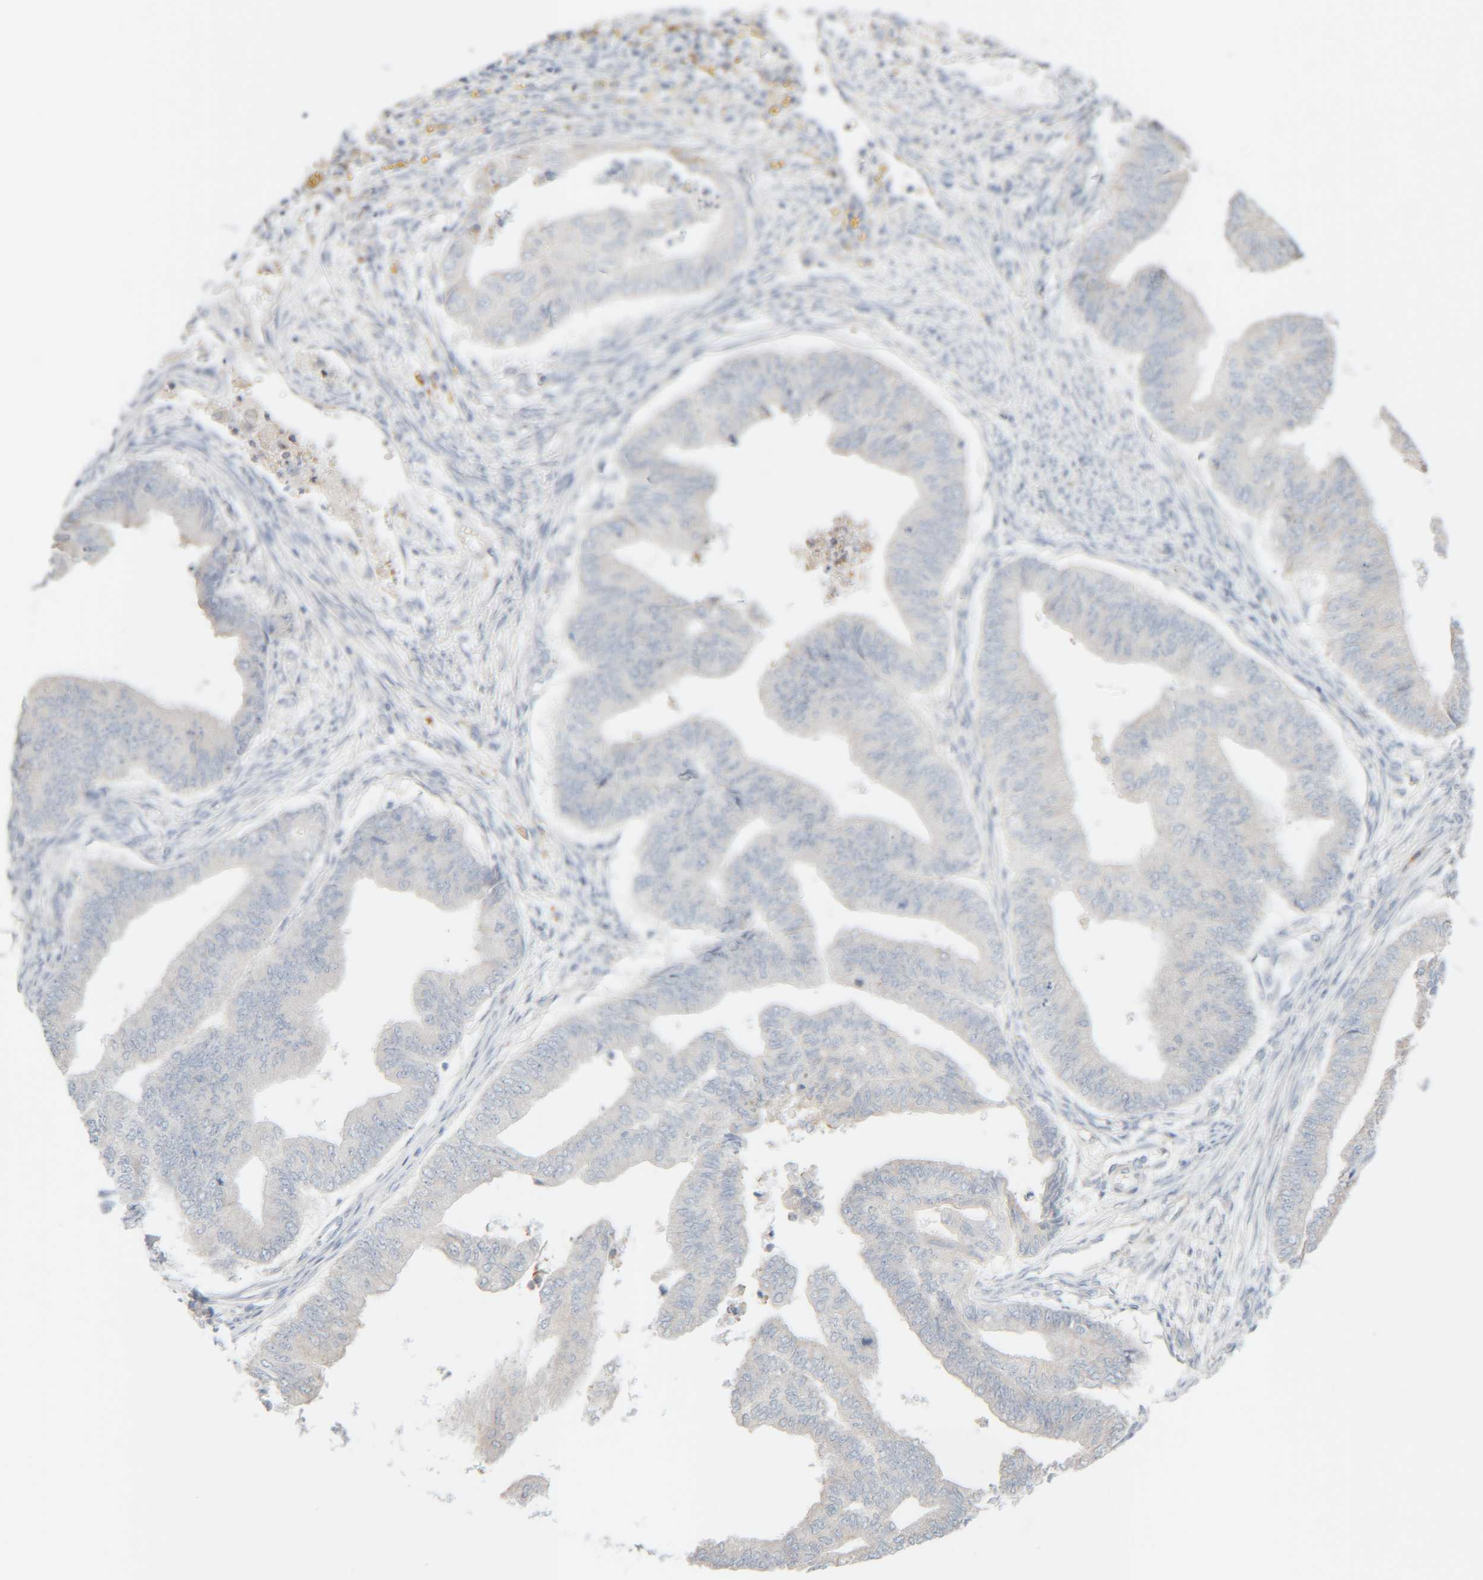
{"staining": {"intensity": "negative", "quantity": "none", "location": "none"}, "tissue": "endometrial cancer", "cell_type": "Tumor cells", "image_type": "cancer", "snomed": [{"axis": "morphology", "description": "Polyp, NOS"}, {"axis": "morphology", "description": "Adenocarcinoma, NOS"}, {"axis": "morphology", "description": "Adenoma, NOS"}, {"axis": "topography", "description": "Endometrium"}], "caption": "Immunohistochemistry histopathology image of endometrial cancer stained for a protein (brown), which reveals no positivity in tumor cells.", "gene": "RIDA", "patient": {"sex": "female", "age": 79}}